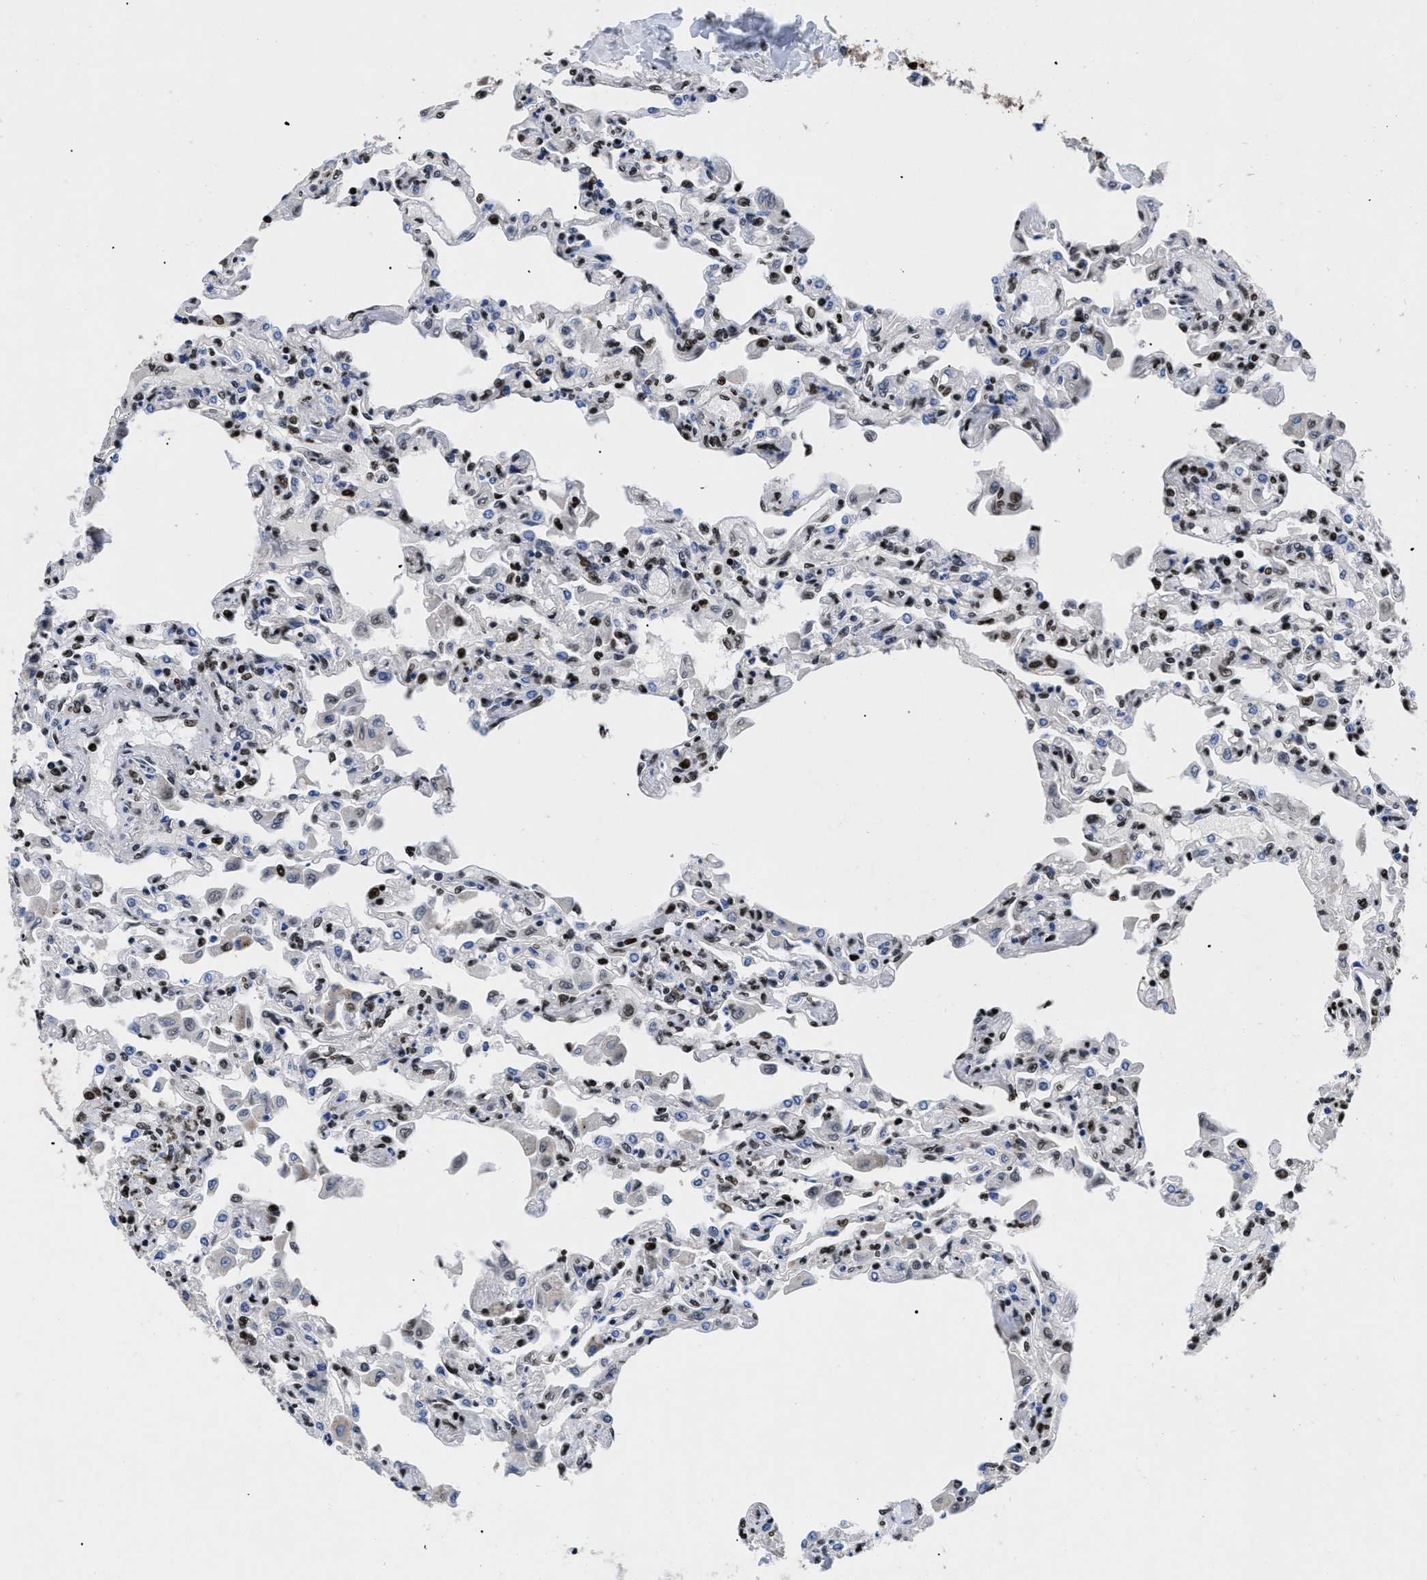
{"staining": {"intensity": "strong", "quantity": "25%-75%", "location": "nuclear"}, "tissue": "lung", "cell_type": "Alveolar cells", "image_type": "normal", "snomed": [{"axis": "morphology", "description": "Normal tissue, NOS"}, {"axis": "topography", "description": "Bronchus"}, {"axis": "topography", "description": "Lung"}], "caption": "Immunohistochemistry (IHC) (DAB (3,3'-diaminobenzidine)) staining of unremarkable lung shows strong nuclear protein staining in approximately 25%-75% of alveolar cells.", "gene": "CALHM3", "patient": {"sex": "female", "age": 49}}